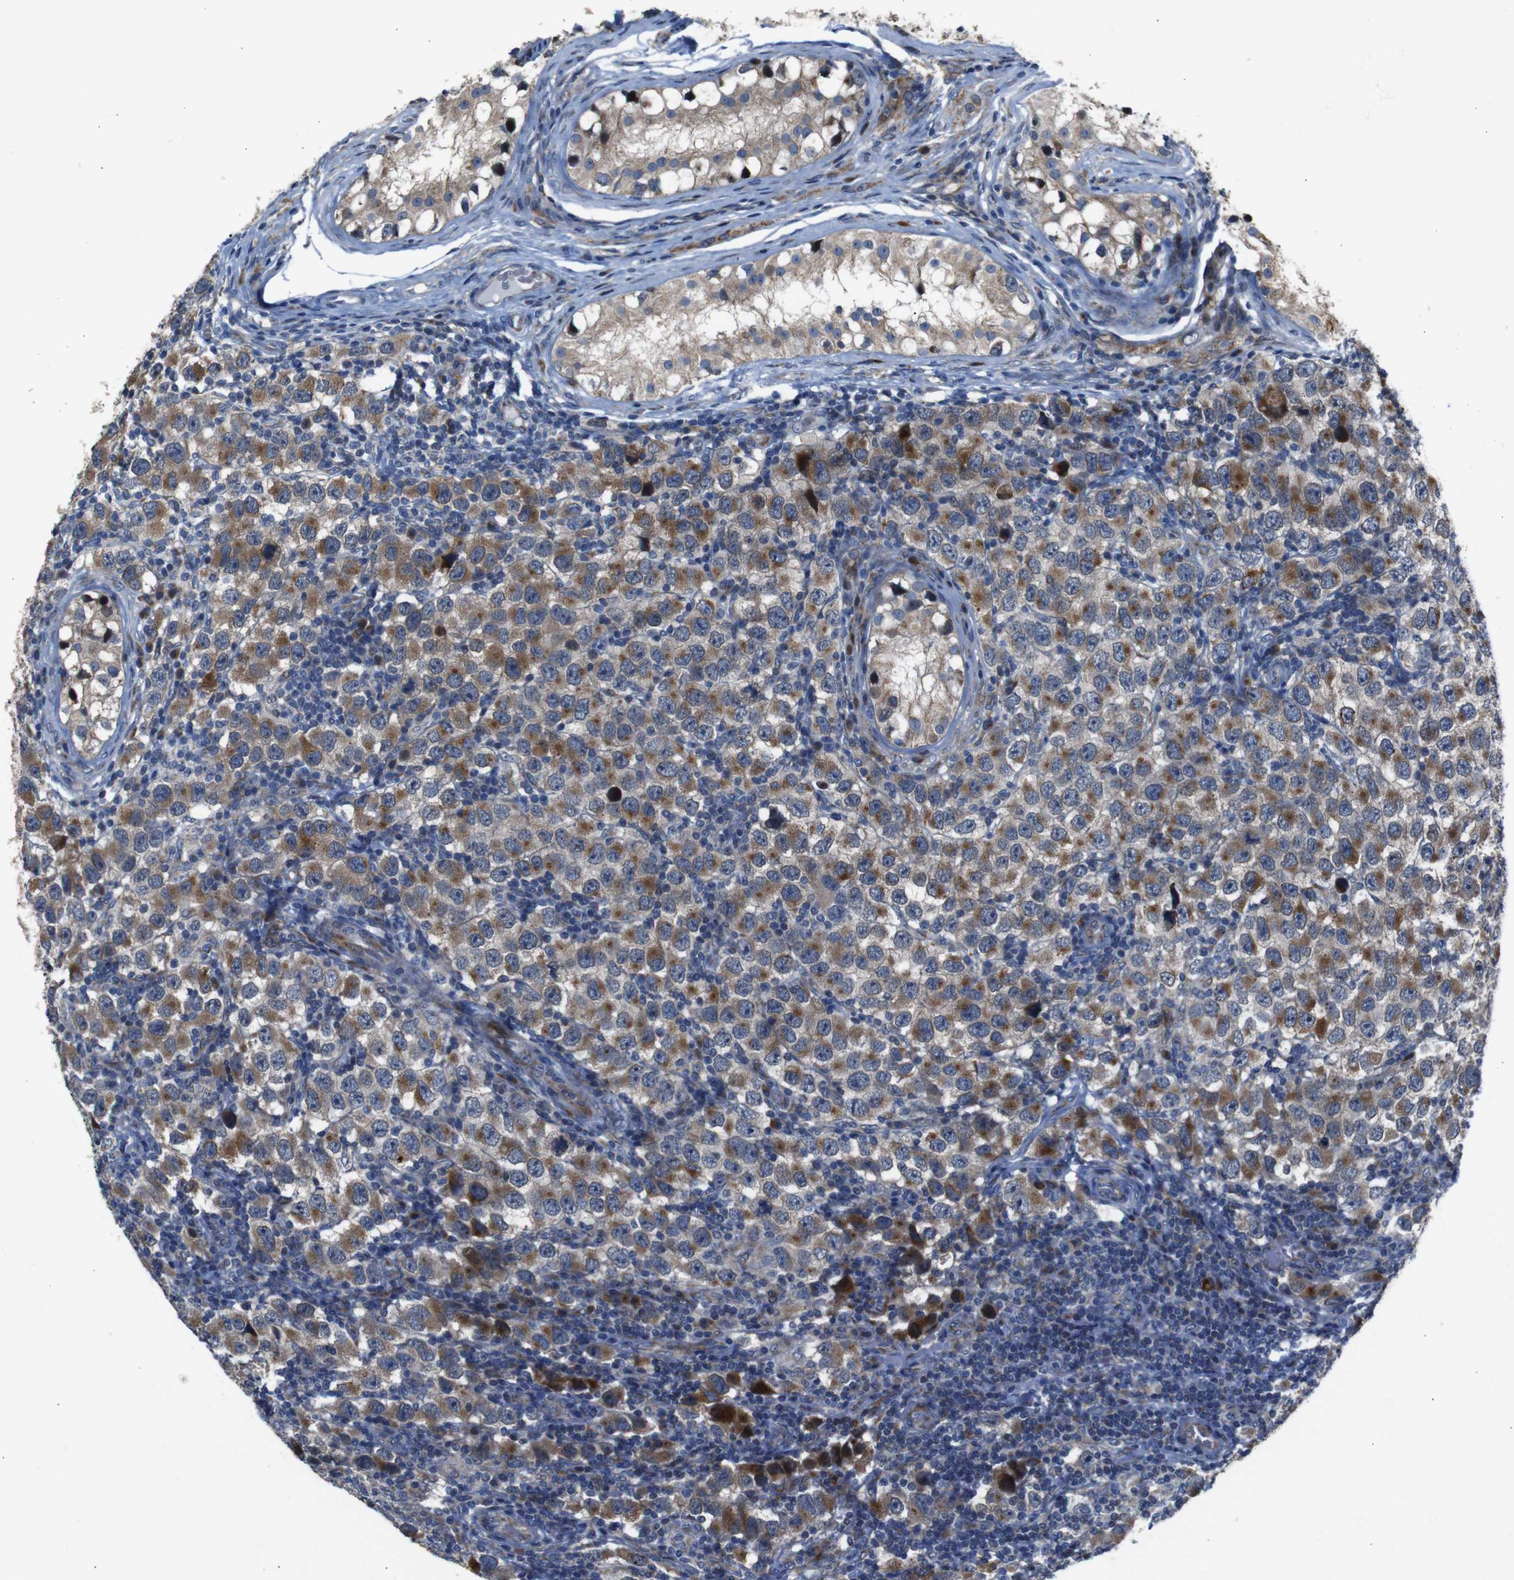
{"staining": {"intensity": "moderate", "quantity": ">75%", "location": "cytoplasmic/membranous"}, "tissue": "testis cancer", "cell_type": "Tumor cells", "image_type": "cancer", "snomed": [{"axis": "morphology", "description": "Carcinoma, Embryonal, NOS"}, {"axis": "topography", "description": "Testis"}], "caption": "There is medium levels of moderate cytoplasmic/membranous expression in tumor cells of testis cancer (embryonal carcinoma), as demonstrated by immunohistochemical staining (brown color).", "gene": "CHST10", "patient": {"sex": "male", "age": 21}}